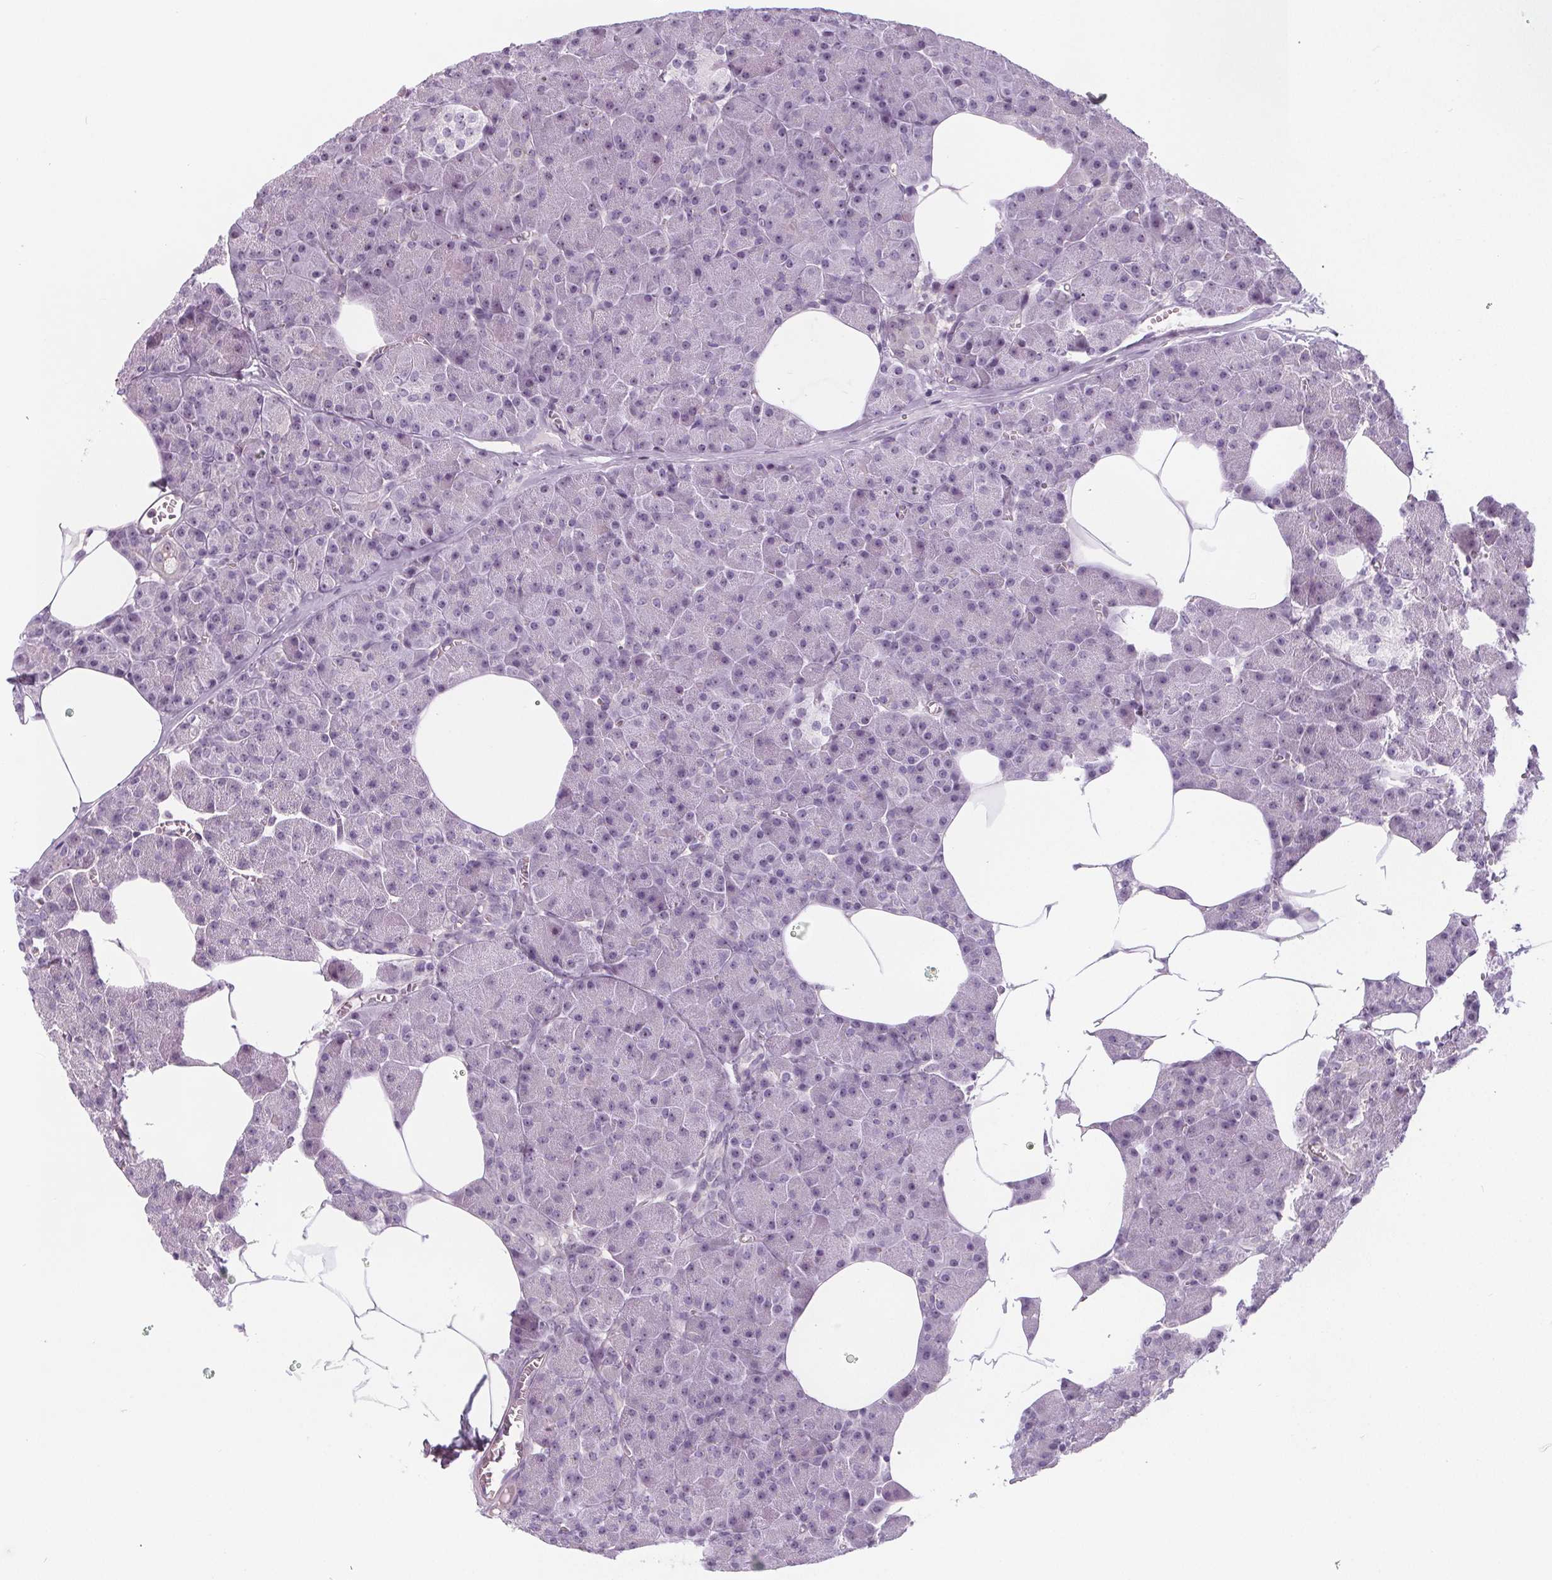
{"staining": {"intensity": "weak", "quantity": "<25%", "location": "nuclear"}, "tissue": "pancreas", "cell_type": "Exocrine glandular cells", "image_type": "normal", "snomed": [{"axis": "morphology", "description": "Normal tissue, NOS"}, {"axis": "topography", "description": "Pancreas"}], "caption": "The immunohistochemistry image has no significant staining in exocrine glandular cells of pancreas. Brightfield microscopy of IHC stained with DAB (brown) and hematoxylin (blue), captured at high magnification.", "gene": "NOLC1", "patient": {"sex": "female", "age": 45}}